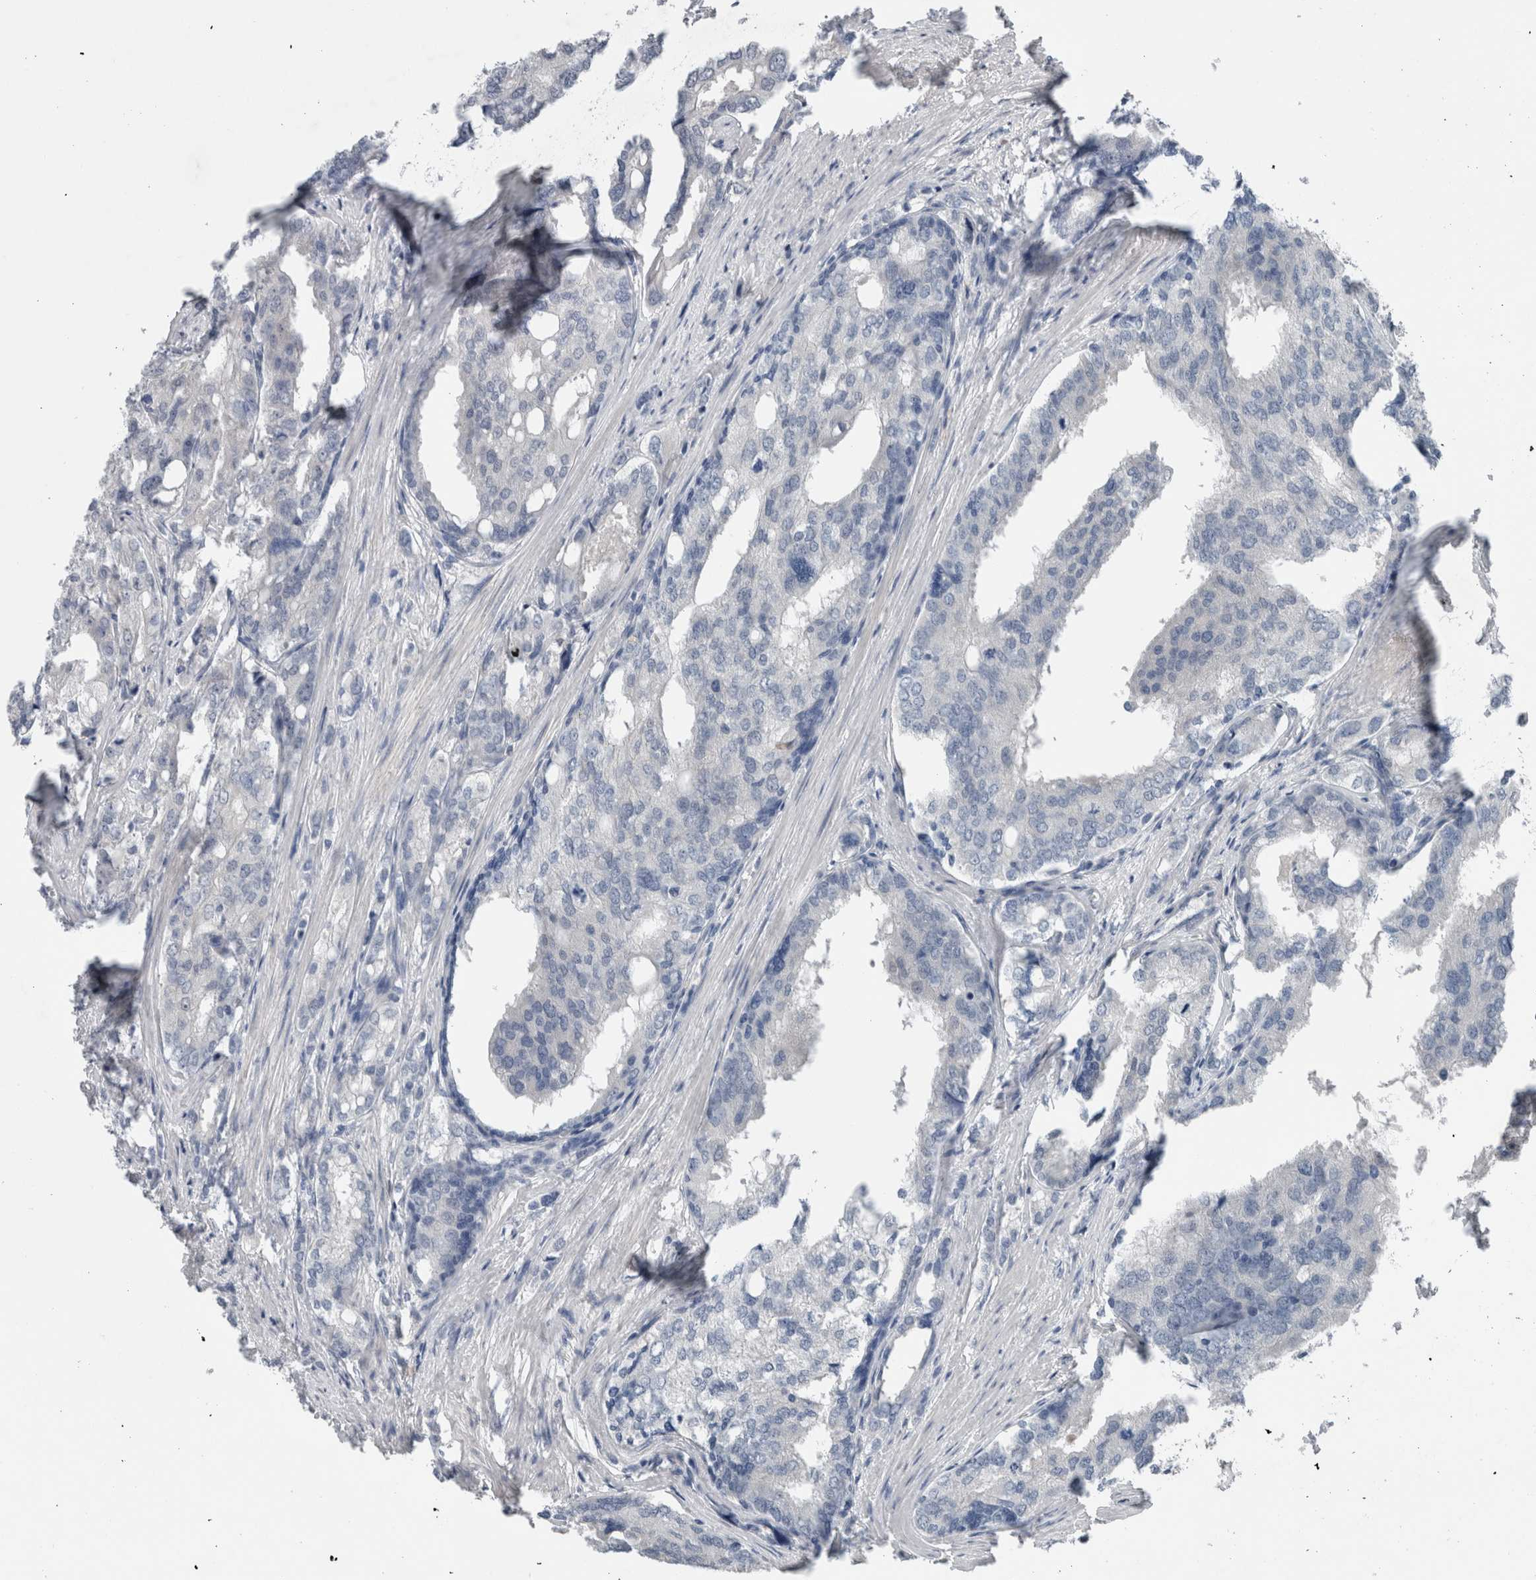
{"staining": {"intensity": "negative", "quantity": "none", "location": "none"}, "tissue": "prostate cancer", "cell_type": "Tumor cells", "image_type": "cancer", "snomed": [{"axis": "morphology", "description": "Adenocarcinoma, High grade"}, {"axis": "topography", "description": "Prostate"}], "caption": "DAB (3,3'-diaminobenzidine) immunohistochemical staining of human high-grade adenocarcinoma (prostate) demonstrates no significant expression in tumor cells.", "gene": "CRNN", "patient": {"sex": "male", "age": 50}}